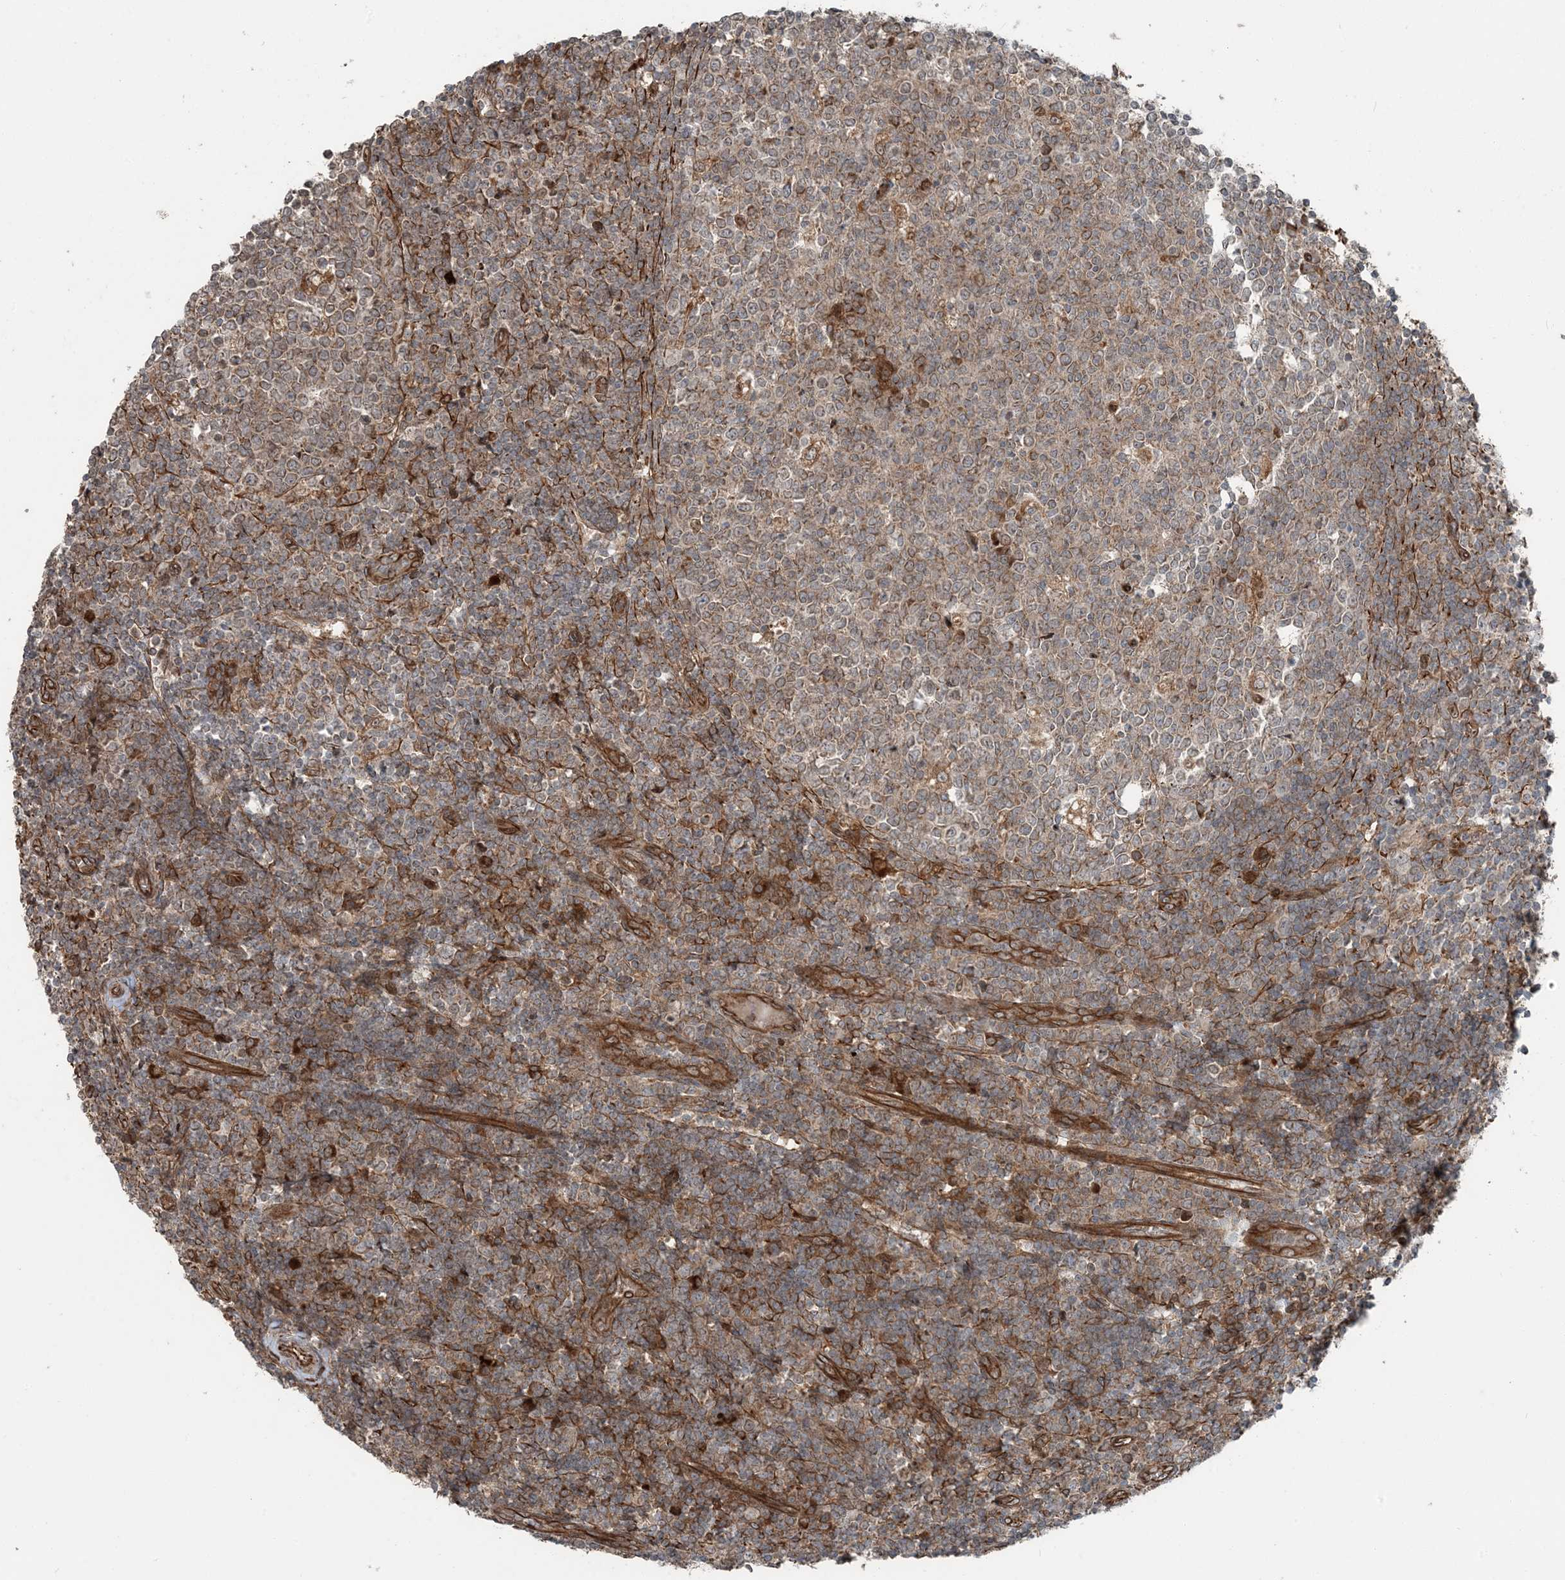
{"staining": {"intensity": "moderate", "quantity": ">75%", "location": "cytoplasmic/membranous"}, "tissue": "tonsil", "cell_type": "Germinal center cells", "image_type": "normal", "snomed": [{"axis": "morphology", "description": "Normal tissue, NOS"}, {"axis": "topography", "description": "Tonsil"}], "caption": "Immunohistochemistry (IHC) staining of benign tonsil, which demonstrates medium levels of moderate cytoplasmic/membranous staining in about >75% of germinal center cells indicating moderate cytoplasmic/membranous protein staining. The staining was performed using DAB (3,3'-diaminobenzidine) (brown) for protein detection and nuclei were counterstained in hematoxylin (blue).", "gene": "EDEM2", "patient": {"sex": "female", "age": 19}}